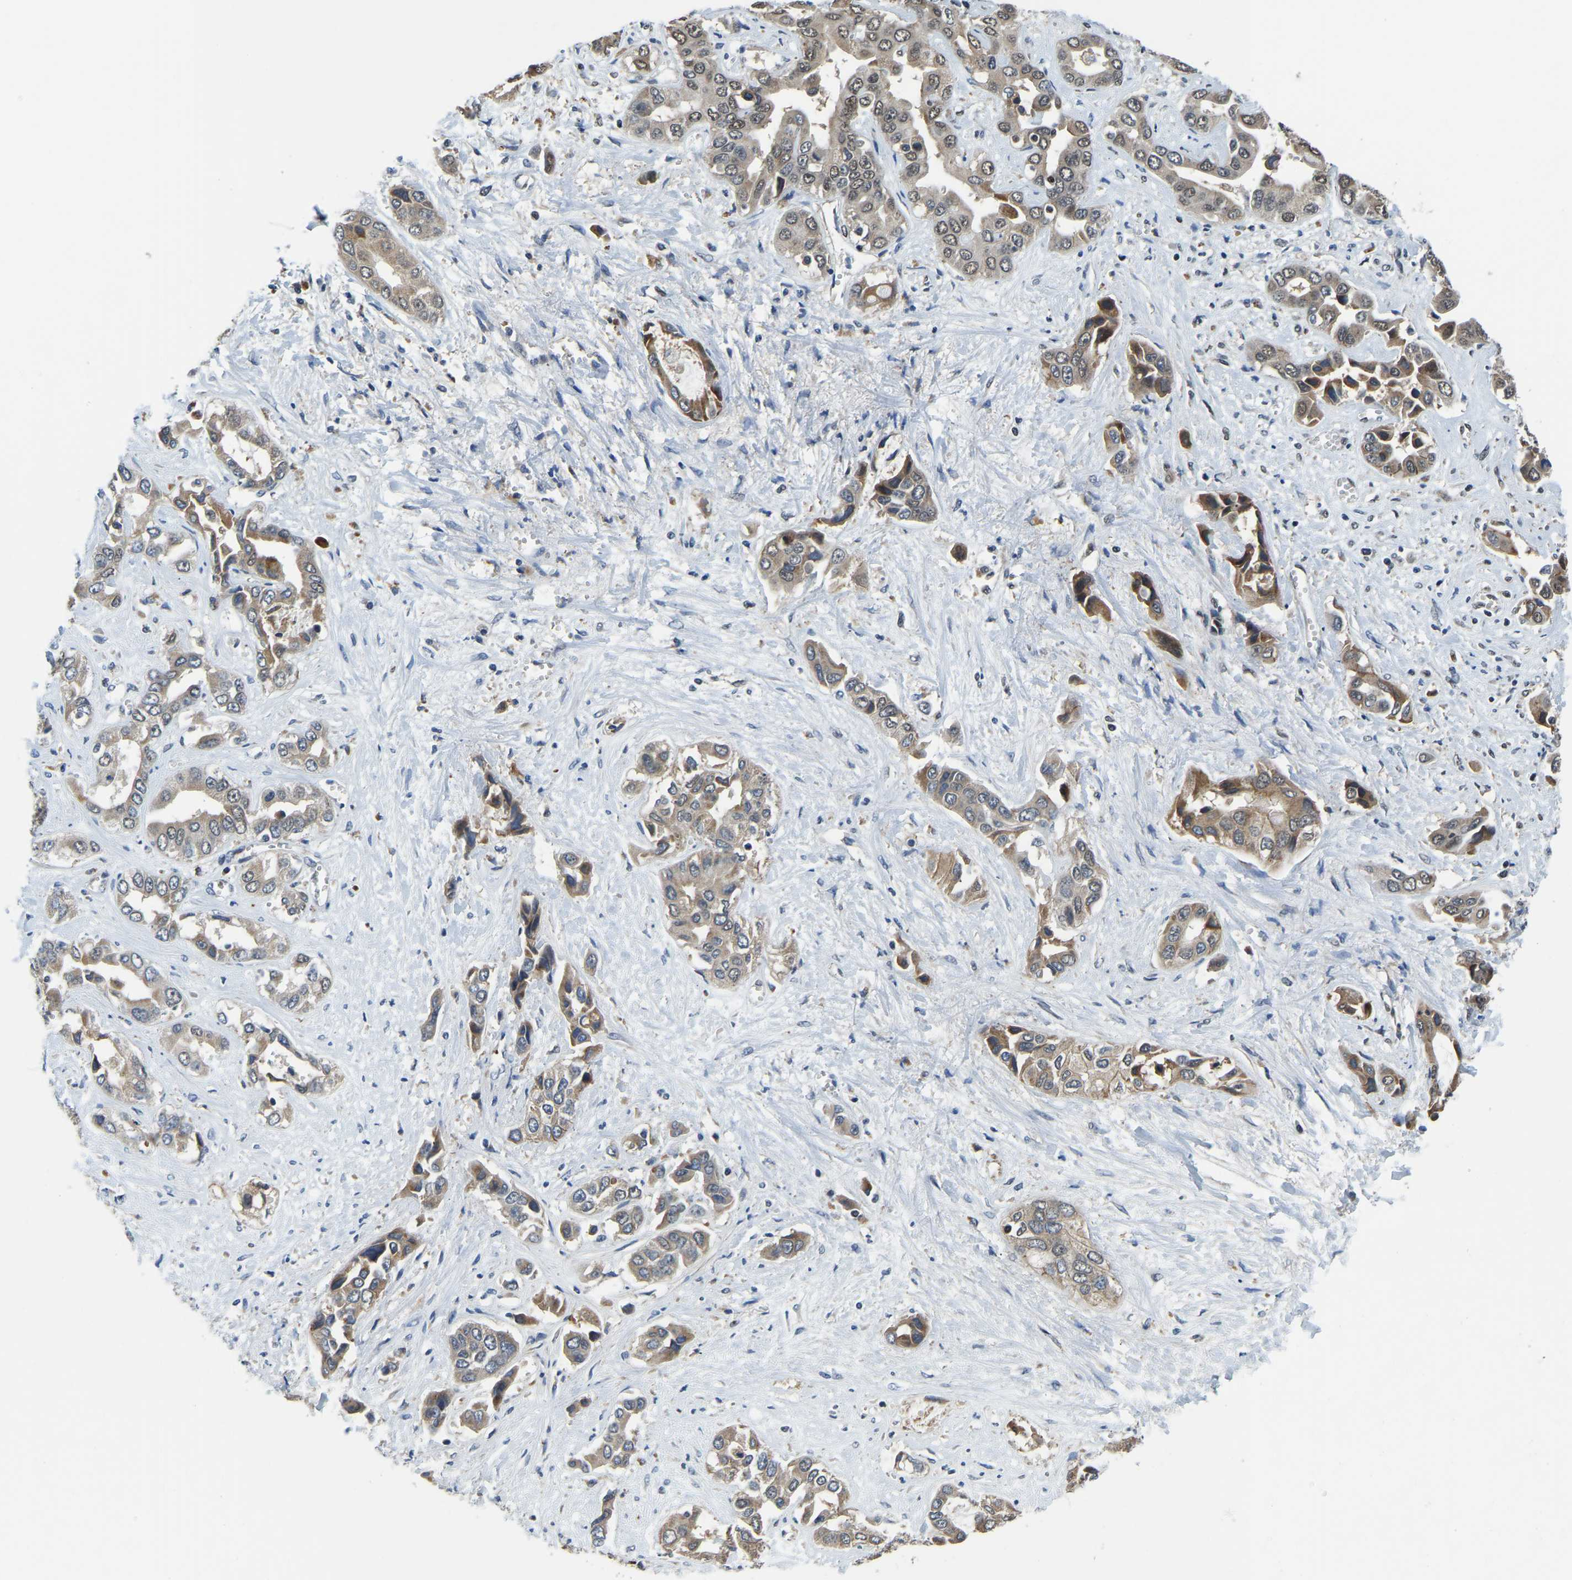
{"staining": {"intensity": "moderate", "quantity": ">75%", "location": "cytoplasmic/membranous,nuclear"}, "tissue": "liver cancer", "cell_type": "Tumor cells", "image_type": "cancer", "snomed": [{"axis": "morphology", "description": "Cholangiocarcinoma"}, {"axis": "topography", "description": "Liver"}], "caption": "The image reveals immunohistochemical staining of liver cancer. There is moderate cytoplasmic/membranous and nuclear staining is present in about >75% of tumor cells. (IHC, brightfield microscopy, high magnification).", "gene": "DFFA", "patient": {"sex": "female", "age": 52}}